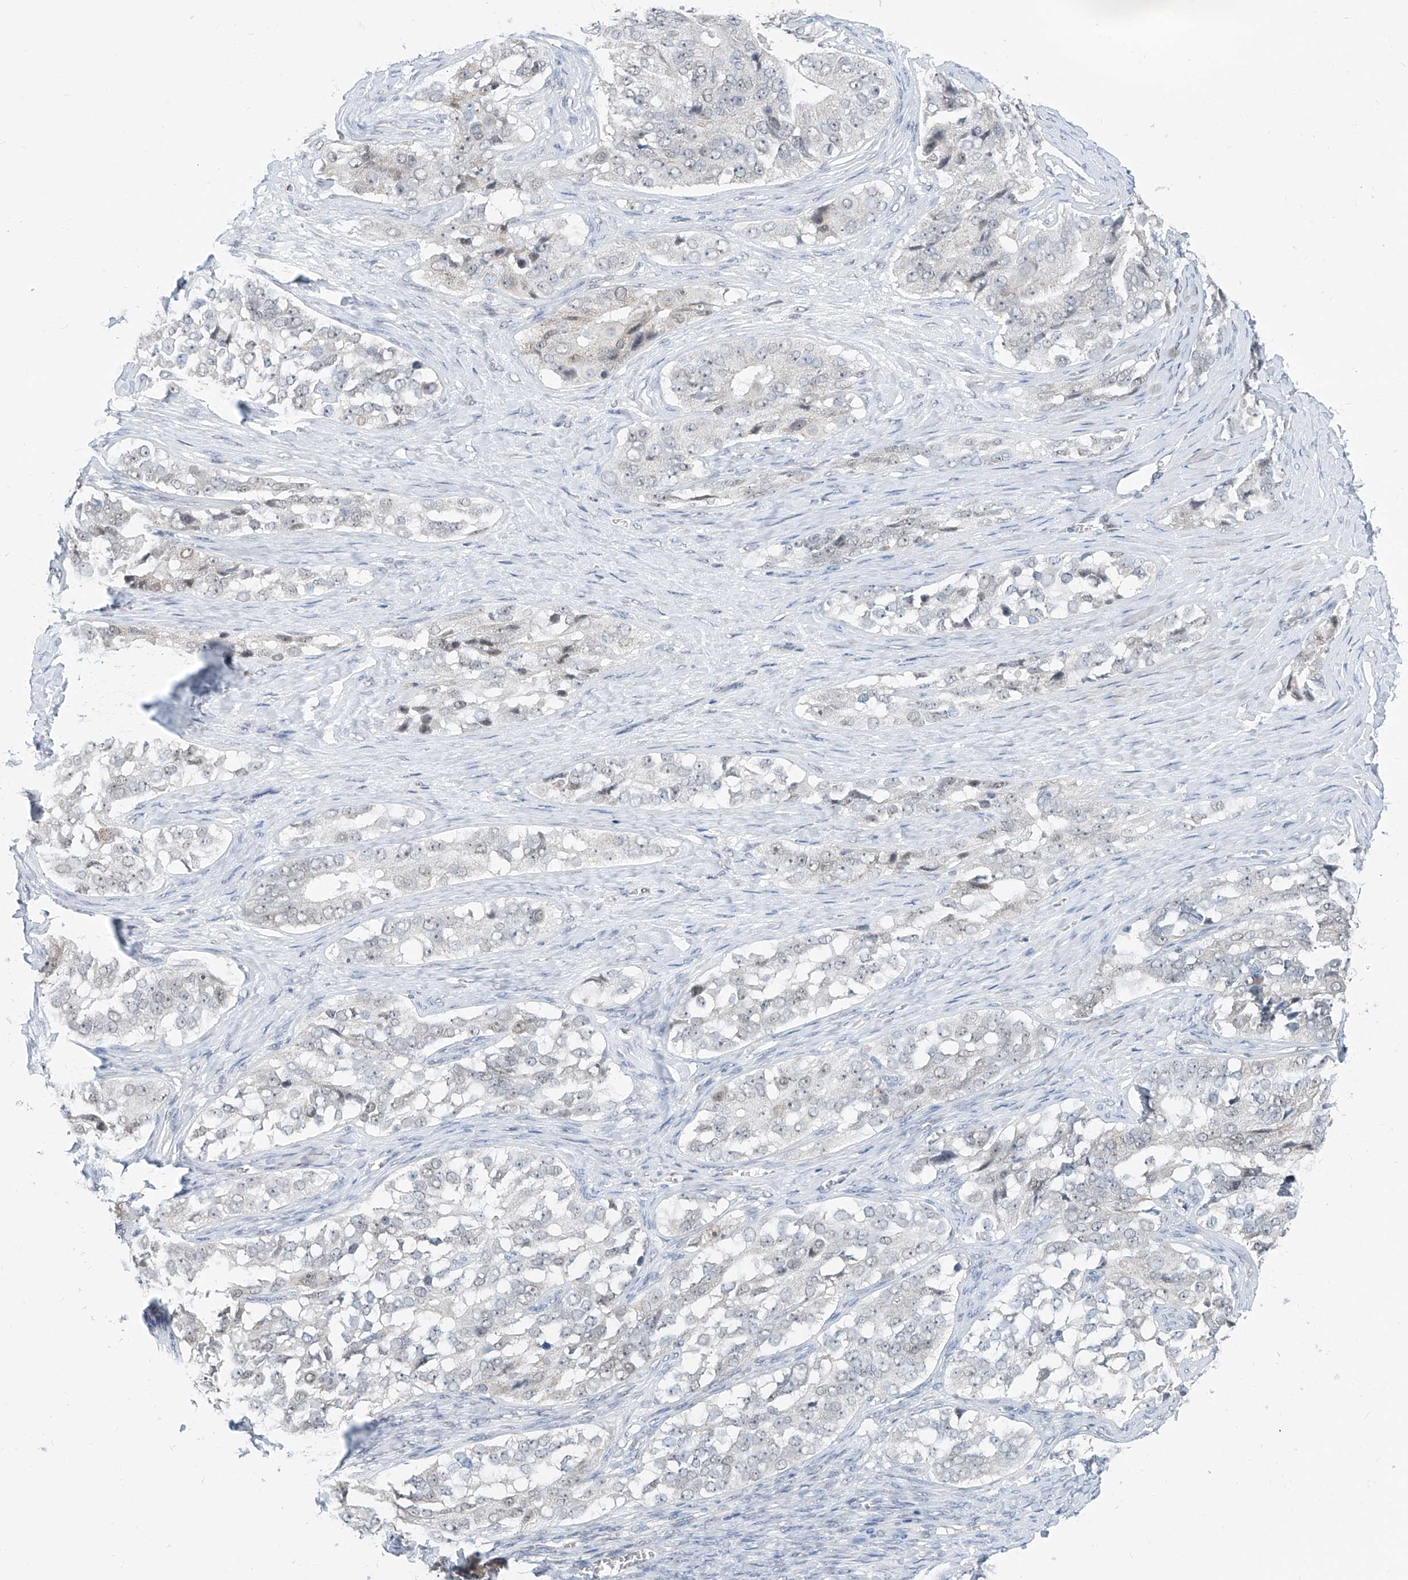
{"staining": {"intensity": "negative", "quantity": "none", "location": "none"}, "tissue": "ovarian cancer", "cell_type": "Tumor cells", "image_type": "cancer", "snomed": [{"axis": "morphology", "description": "Carcinoma, endometroid"}, {"axis": "topography", "description": "Ovary"}], "caption": "IHC photomicrograph of neoplastic tissue: human ovarian cancer (endometroid carcinoma) stained with DAB (3,3'-diaminobenzidine) demonstrates no significant protein positivity in tumor cells. (DAB immunohistochemistry (IHC) with hematoxylin counter stain).", "gene": "SDE2", "patient": {"sex": "female", "age": 51}}